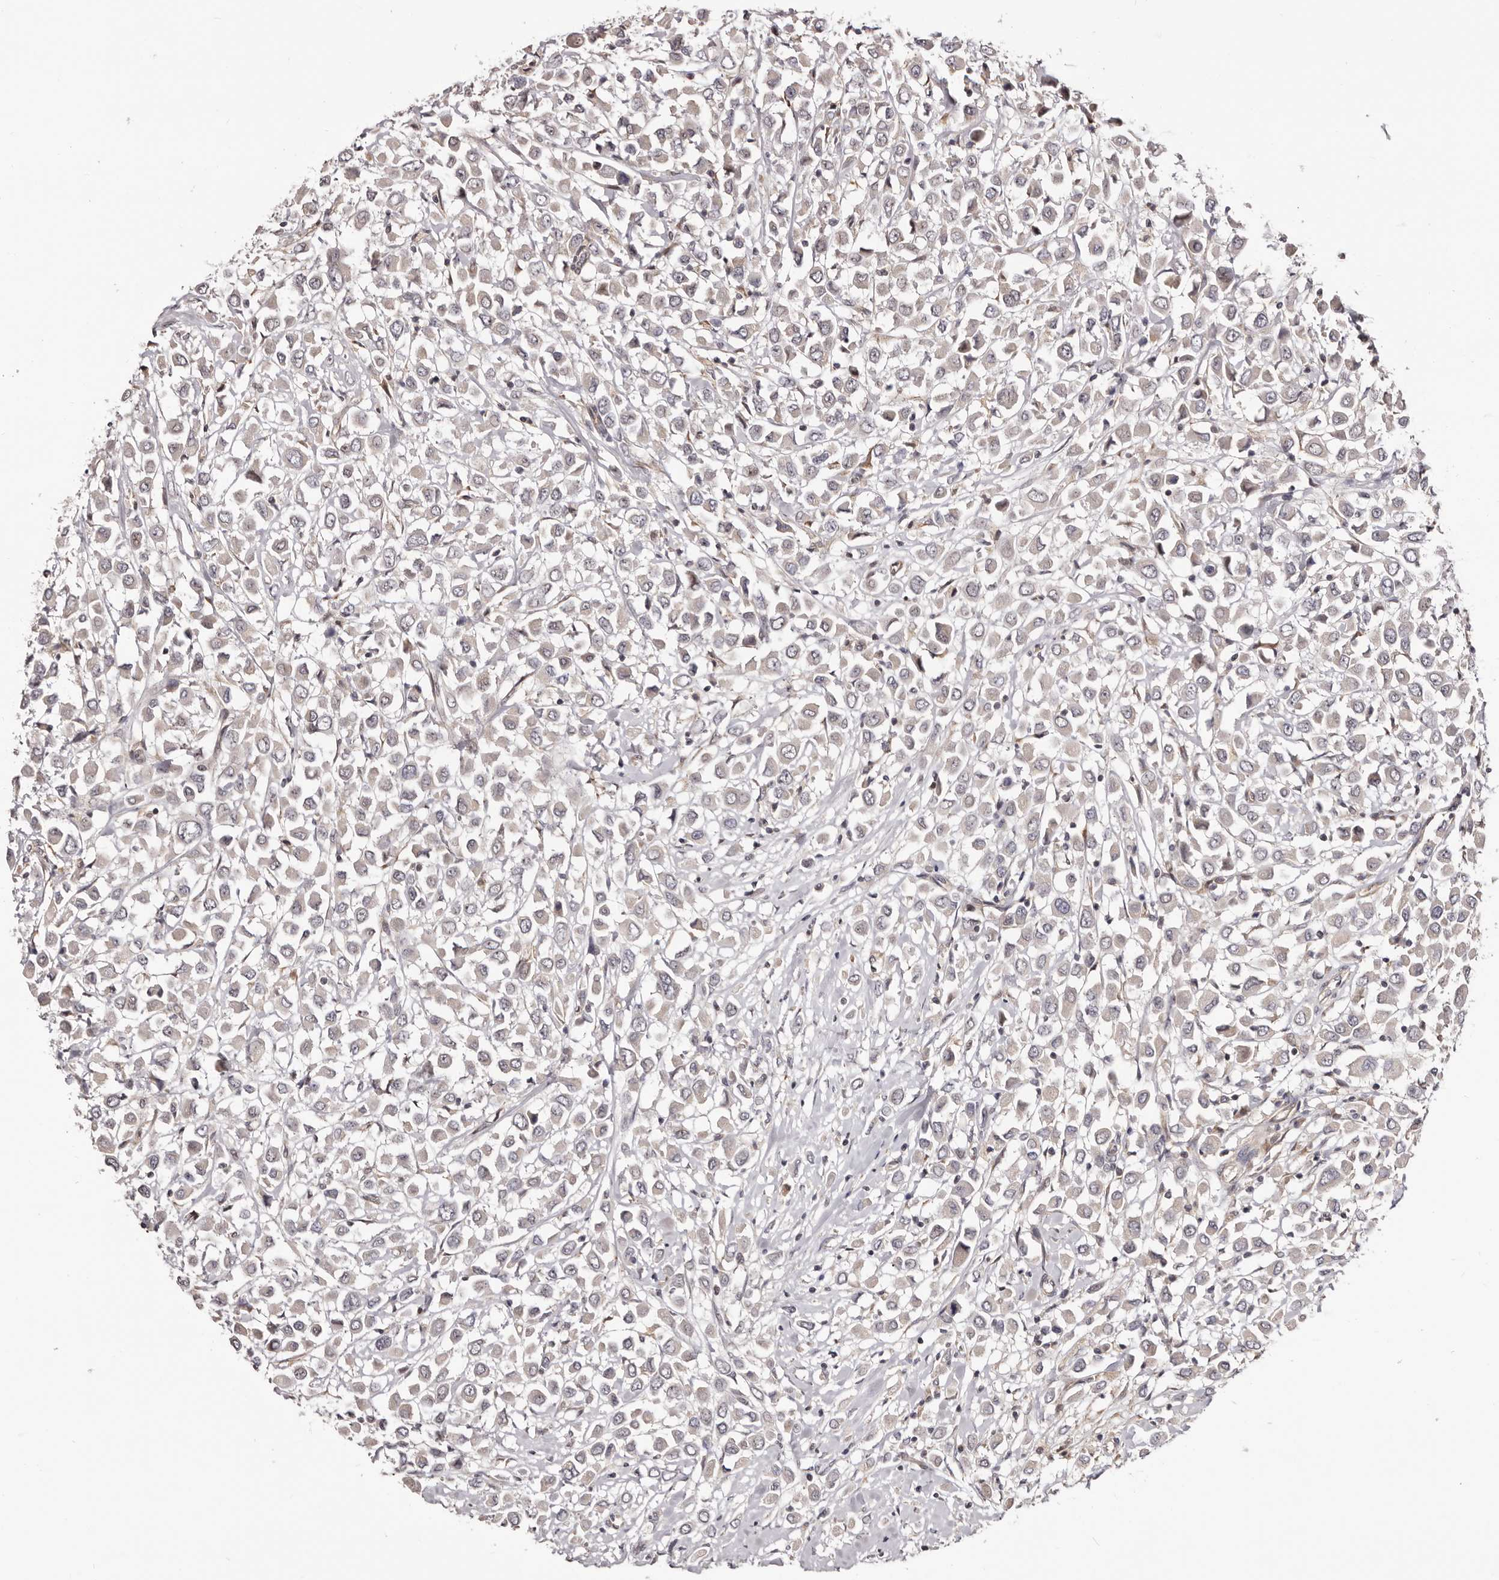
{"staining": {"intensity": "negative", "quantity": "none", "location": "none"}, "tissue": "breast cancer", "cell_type": "Tumor cells", "image_type": "cancer", "snomed": [{"axis": "morphology", "description": "Duct carcinoma"}, {"axis": "topography", "description": "Breast"}], "caption": "Tumor cells are negative for protein expression in human intraductal carcinoma (breast).", "gene": "NOL12", "patient": {"sex": "female", "age": 61}}